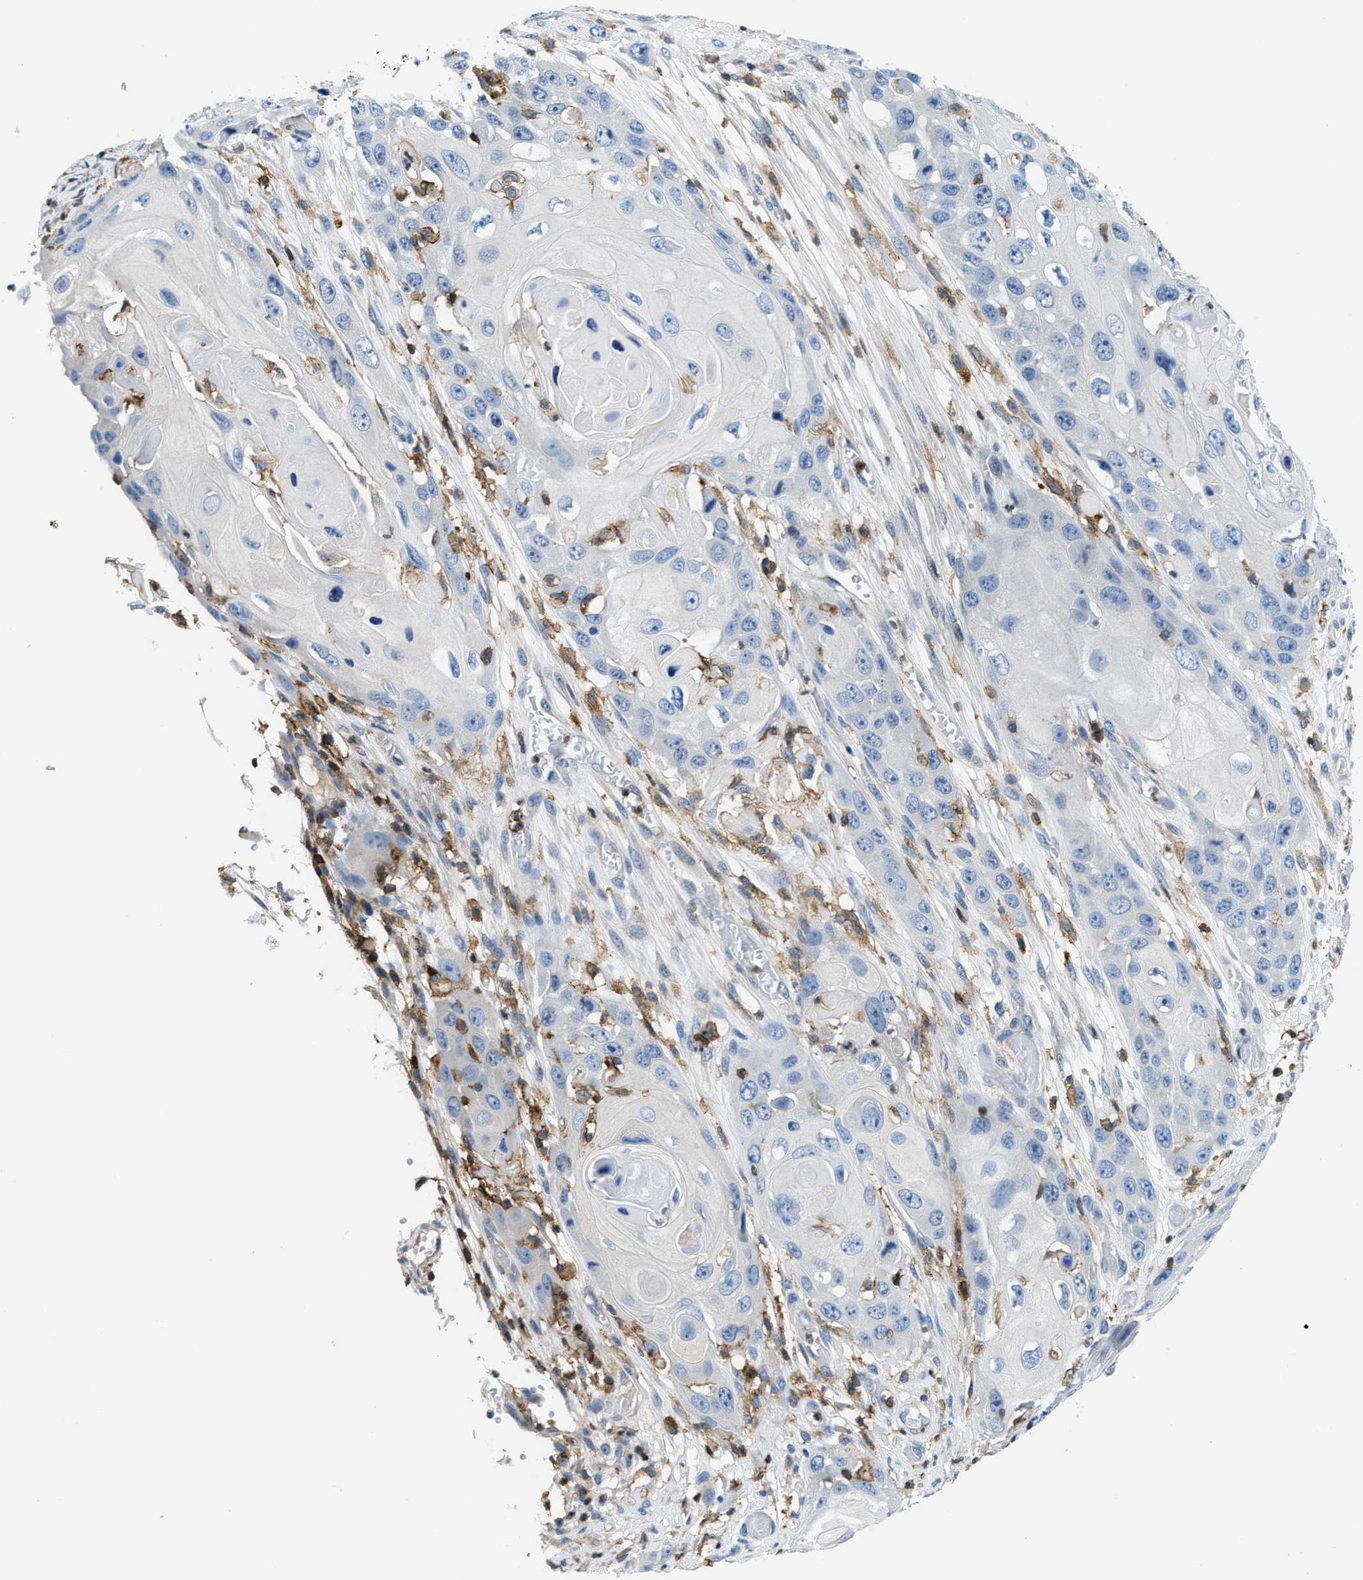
{"staining": {"intensity": "negative", "quantity": "none", "location": "none"}, "tissue": "skin cancer", "cell_type": "Tumor cells", "image_type": "cancer", "snomed": [{"axis": "morphology", "description": "Squamous cell carcinoma, NOS"}, {"axis": "topography", "description": "Skin"}], "caption": "Immunohistochemical staining of skin squamous cell carcinoma demonstrates no significant staining in tumor cells.", "gene": "MYO1G", "patient": {"sex": "male", "age": 55}}